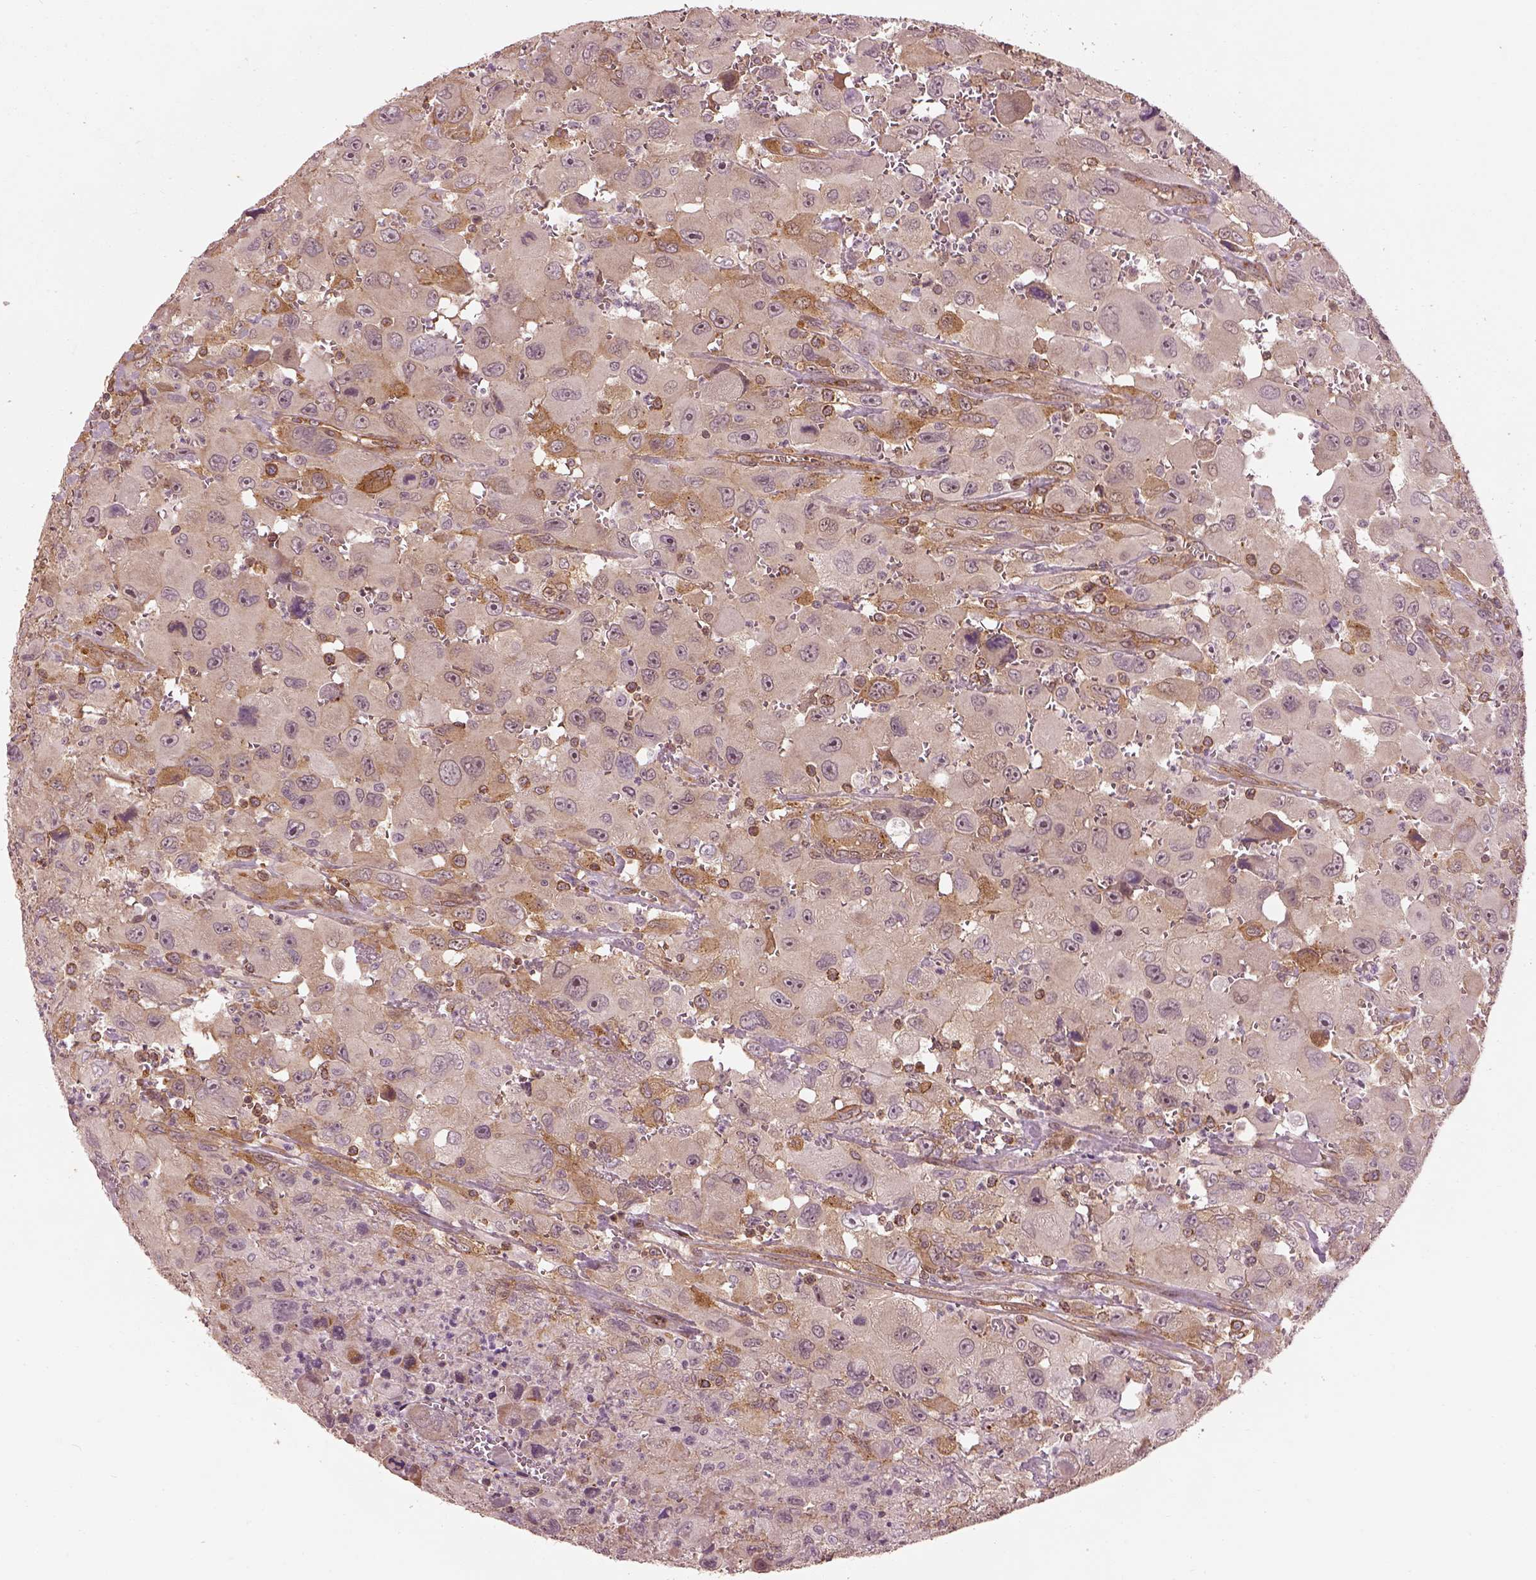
{"staining": {"intensity": "moderate", "quantity": "<25%", "location": "cytoplasmic/membranous"}, "tissue": "head and neck cancer", "cell_type": "Tumor cells", "image_type": "cancer", "snomed": [{"axis": "morphology", "description": "Squamous cell carcinoma, NOS"}, {"axis": "morphology", "description": "Squamous cell carcinoma, metastatic, NOS"}, {"axis": "topography", "description": "Oral tissue"}, {"axis": "topography", "description": "Head-Neck"}], "caption": "Head and neck cancer stained for a protein shows moderate cytoplasmic/membranous positivity in tumor cells.", "gene": "LSM14A", "patient": {"sex": "female", "age": 85}}